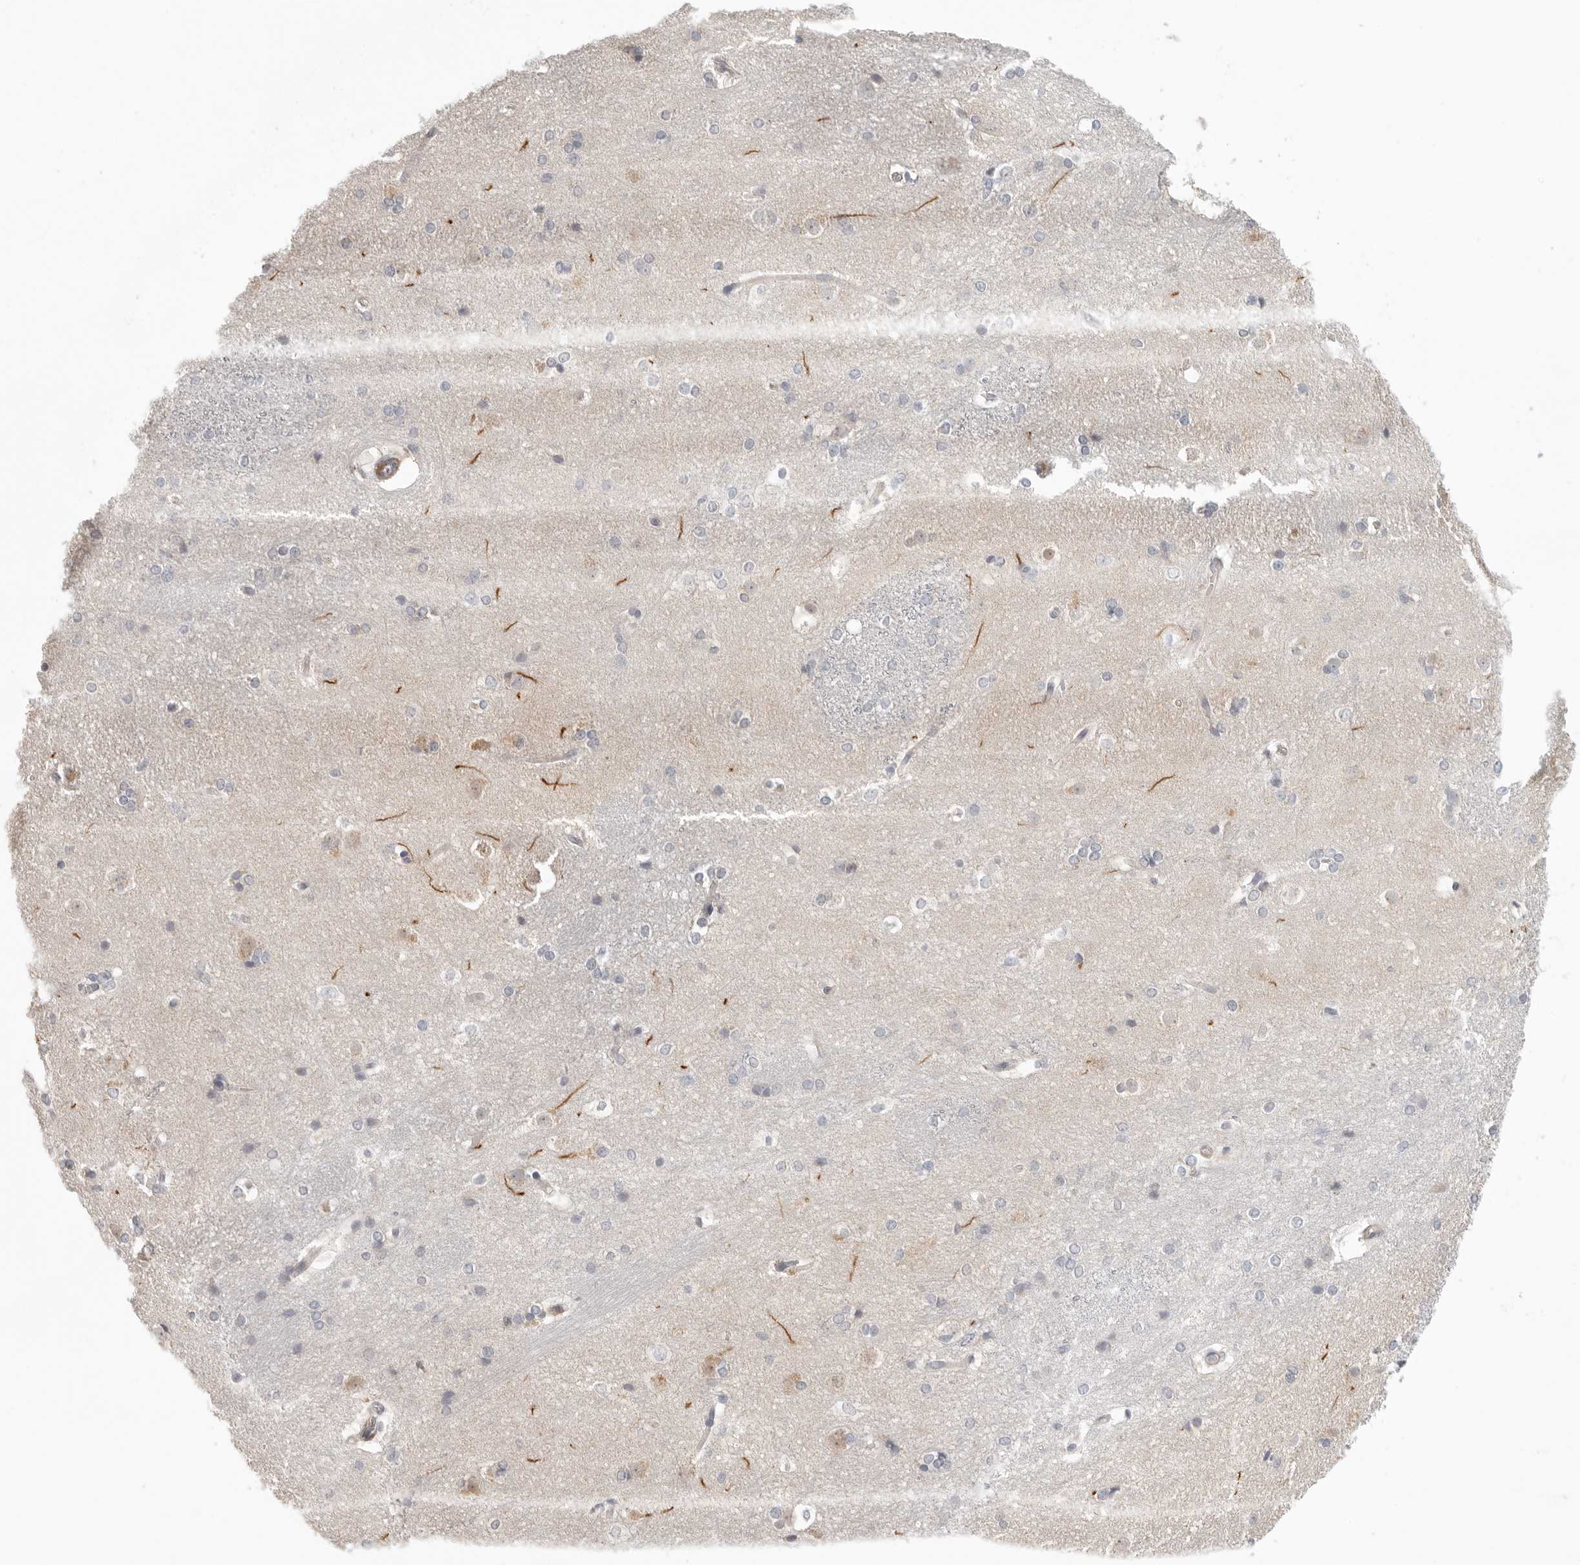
{"staining": {"intensity": "negative", "quantity": "none", "location": "none"}, "tissue": "caudate", "cell_type": "Glial cells", "image_type": "normal", "snomed": [{"axis": "morphology", "description": "Normal tissue, NOS"}, {"axis": "topography", "description": "Lateral ventricle wall"}], "caption": "IHC of normal human caudate displays no staining in glial cells. (Stains: DAB immunohistochemistry (IHC) with hematoxylin counter stain, Microscopy: brightfield microscopy at high magnification).", "gene": "STAB2", "patient": {"sex": "female", "age": 19}}